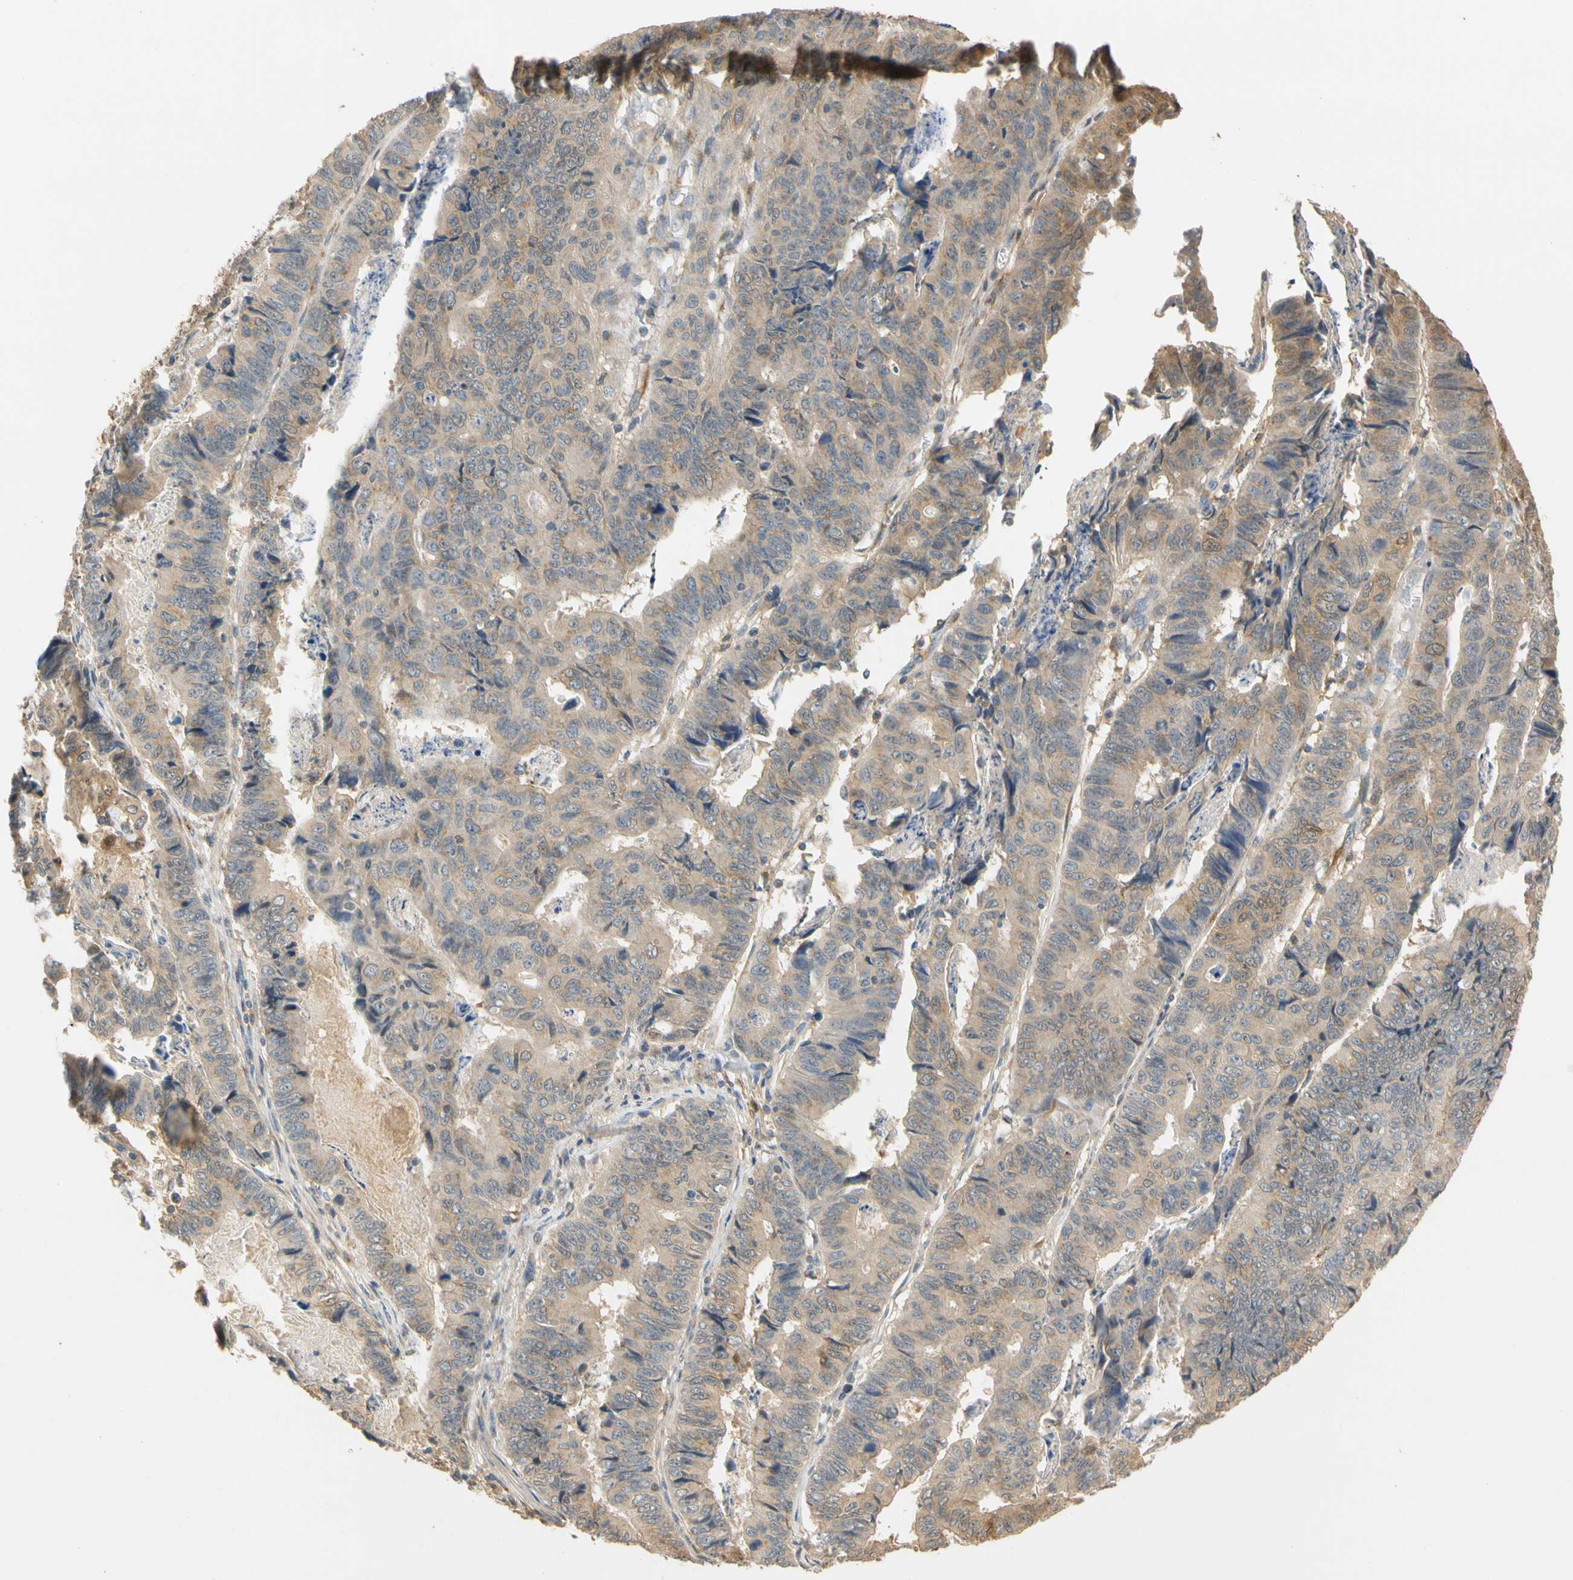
{"staining": {"intensity": "weak", "quantity": ">75%", "location": "cytoplasmic/membranous"}, "tissue": "stomach cancer", "cell_type": "Tumor cells", "image_type": "cancer", "snomed": [{"axis": "morphology", "description": "Adenocarcinoma, NOS"}, {"axis": "topography", "description": "Stomach, lower"}], "caption": "A brown stain highlights weak cytoplasmic/membranous staining of a protein in stomach cancer (adenocarcinoma) tumor cells.", "gene": "GPSM2", "patient": {"sex": "male", "age": 77}}